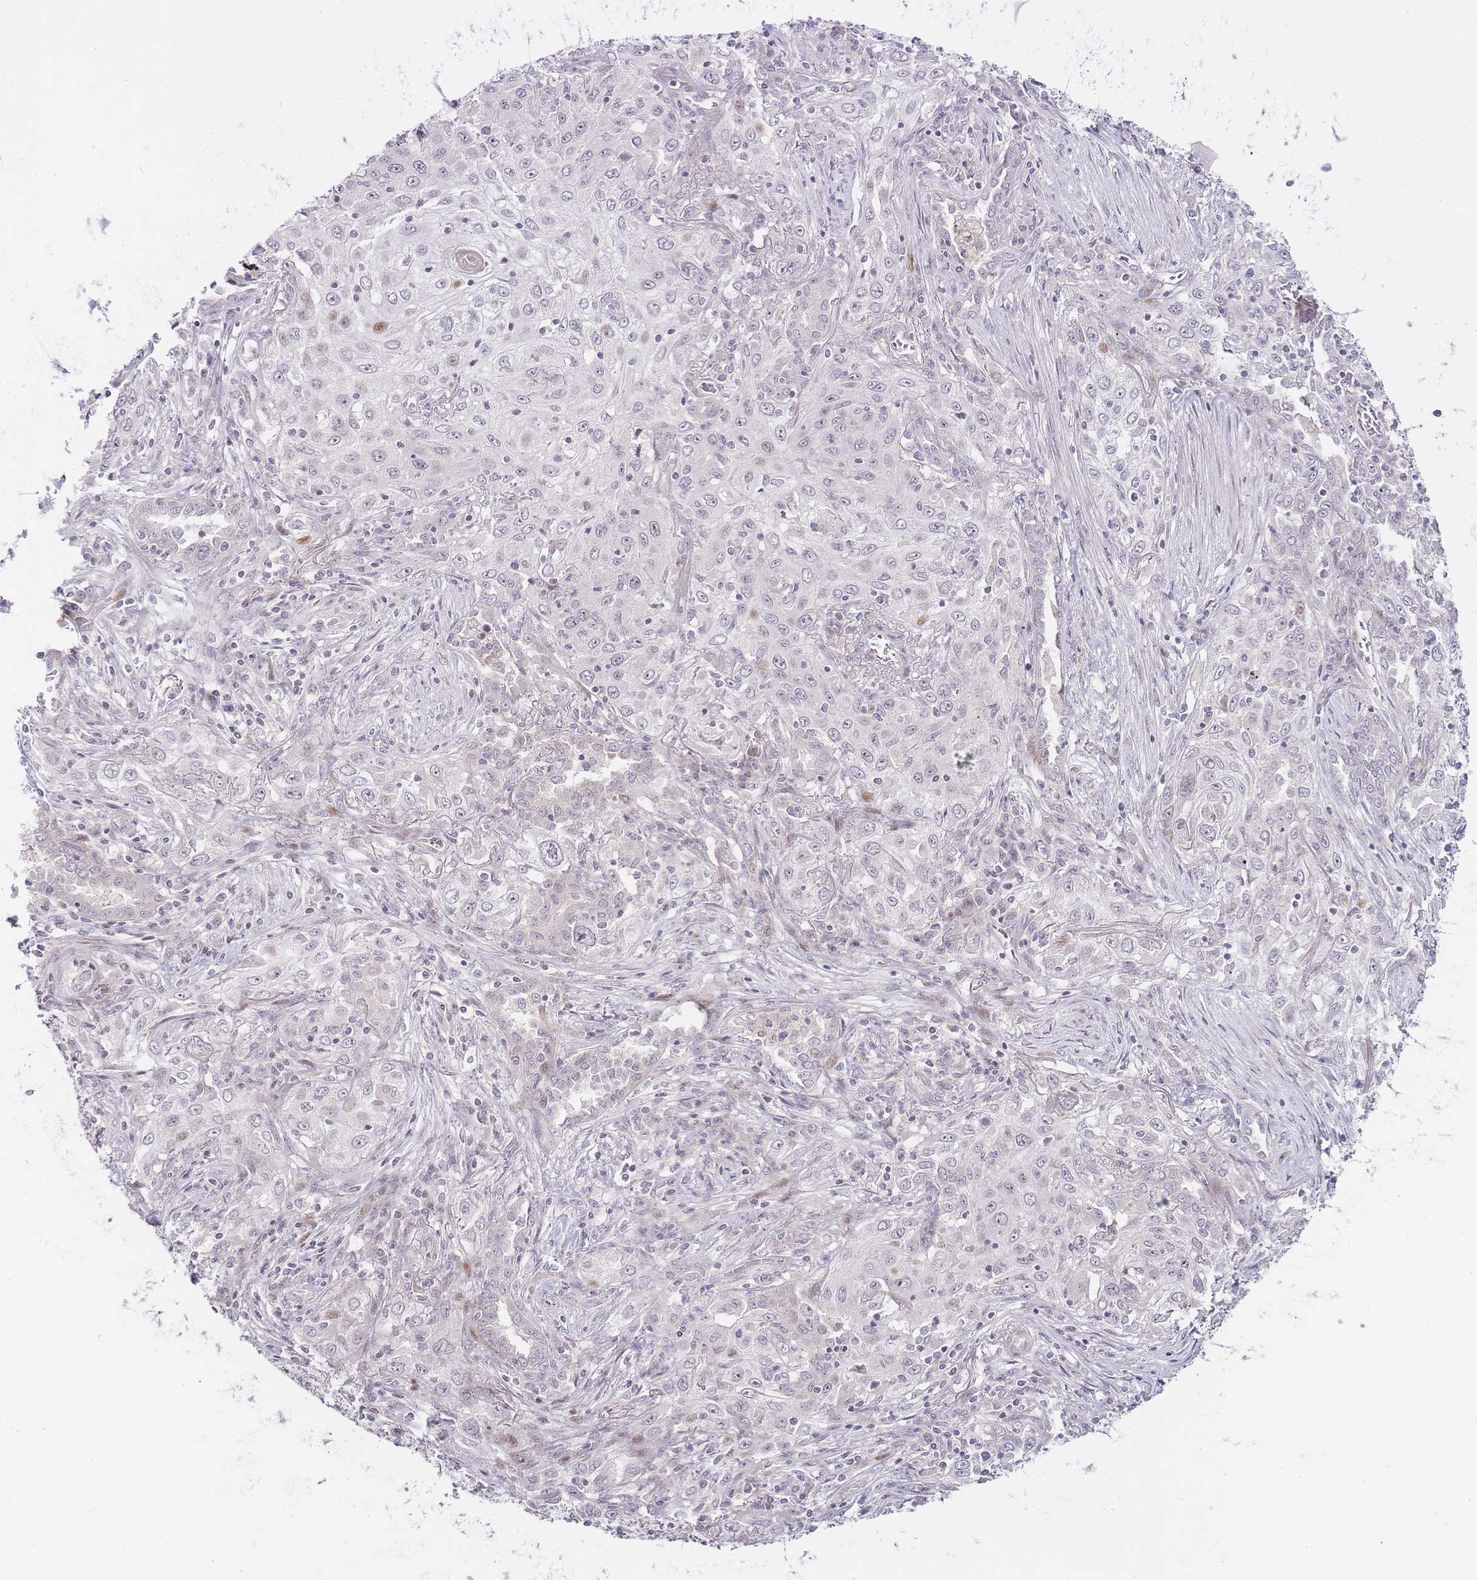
{"staining": {"intensity": "negative", "quantity": "none", "location": "none"}, "tissue": "lung cancer", "cell_type": "Tumor cells", "image_type": "cancer", "snomed": [{"axis": "morphology", "description": "Squamous cell carcinoma, NOS"}, {"axis": "topography", "description": "Lung"}], "caption": "DAB (3,3'-diaminobenzidine) immunohistochemical staining of lung cancer exhibits no significant staining in tumor cells. (Stains: DAB immunohistochemistry with hematoxylin counter stain, Microscopy: brightfield microscopy at high magnification).", "gene": "OGG1", "patient": {"sex": "female", "age": 69}}